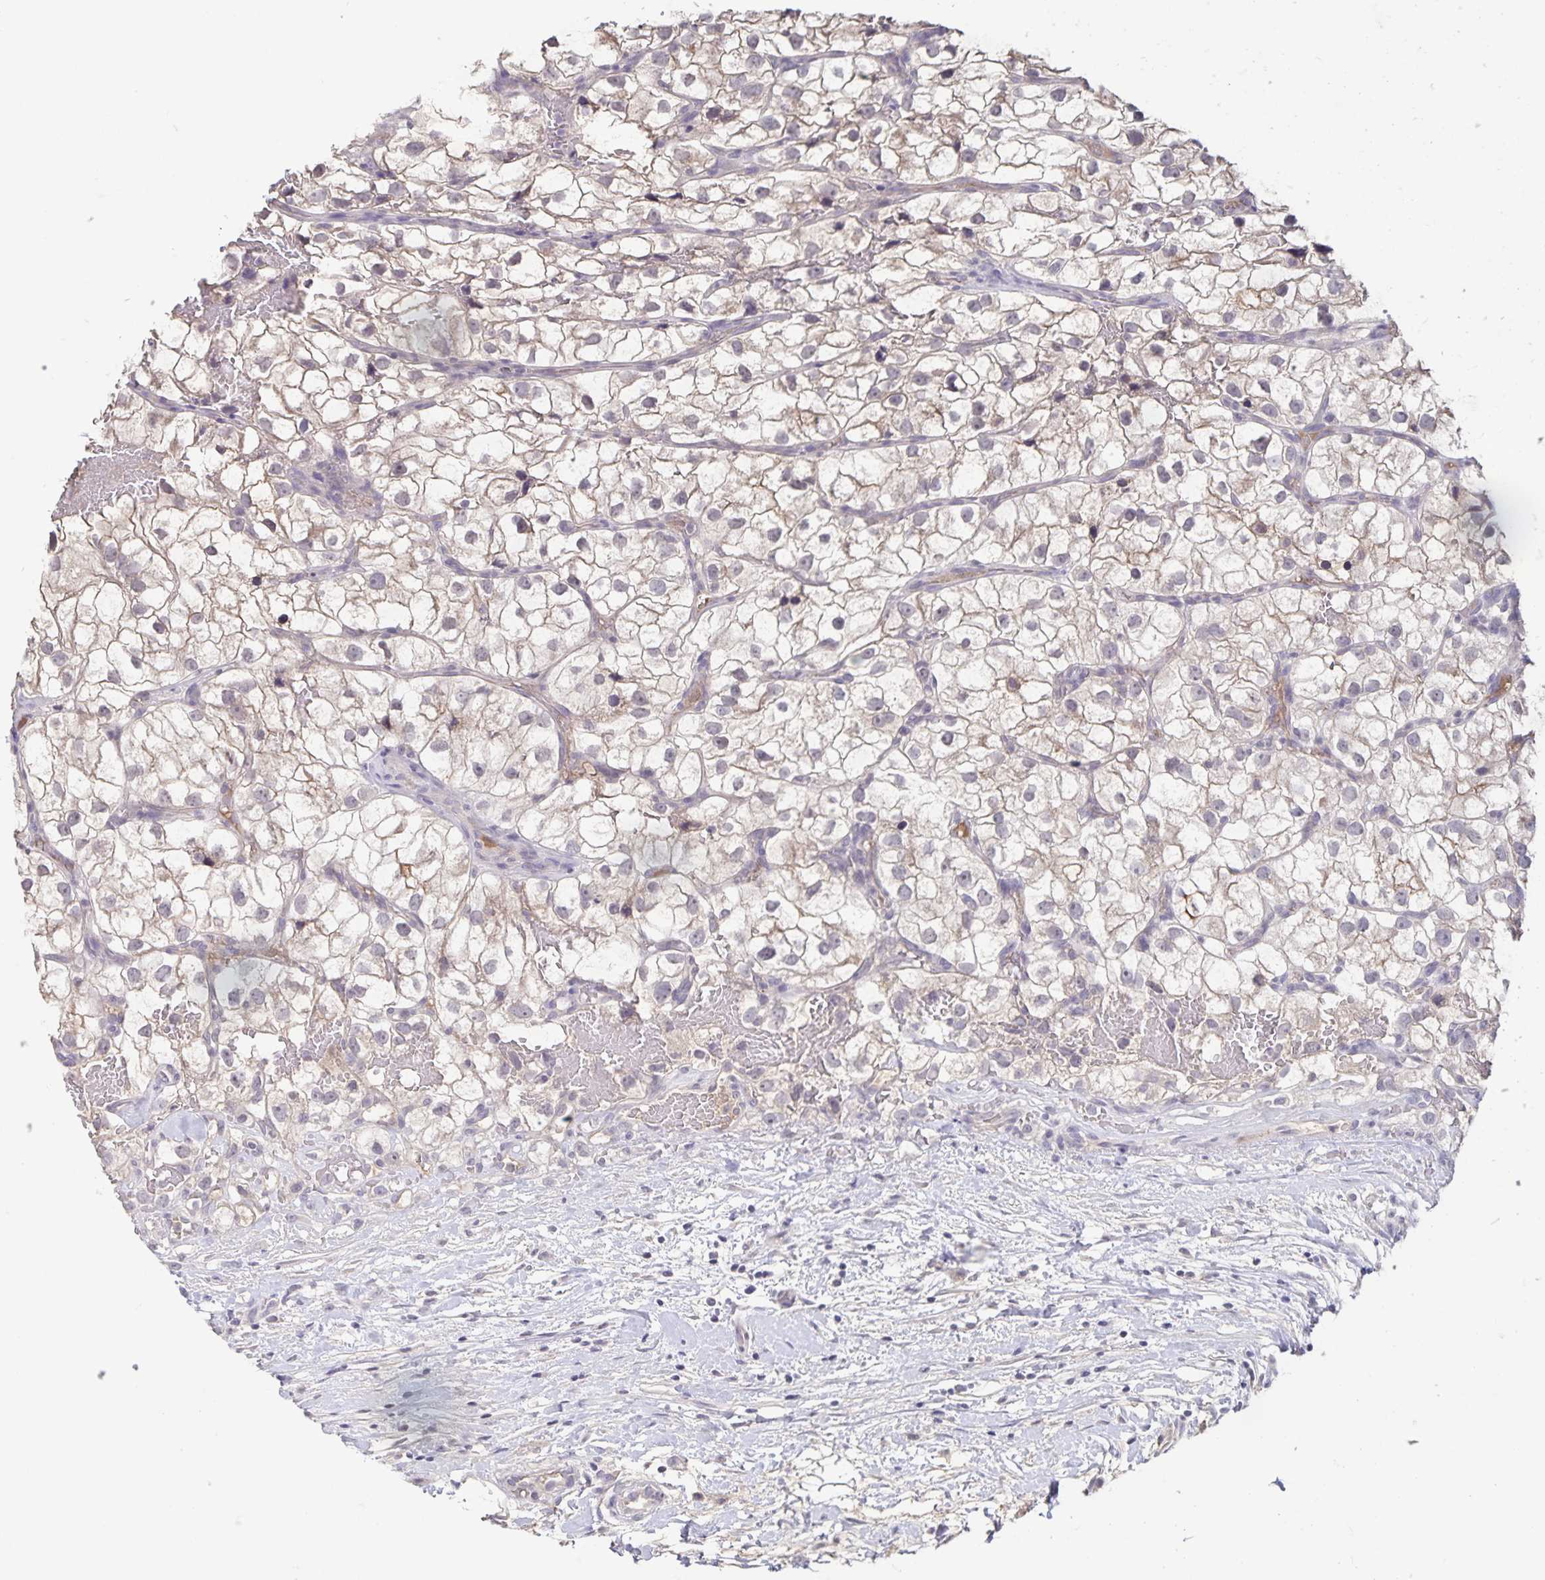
{"staining": {"intensity": "weak", "quantity": "25%-75%", "location": "cytoplasmic/membranous"}, "tissue": "renal cancer", "cell_type": "Tumor cells", "image_type": "cancer", "snomed": [{"axis": "morphology", "description": "Adenocarcinoma, NOS"}, {"axis": "topography", "description": "Kidney"}], "caption": "Immunohistochemistry (IHC) photomicrograph of human renal cancer (adenocarcinoma) stained for a protein (brown), which shows low levels of weak cytoplasmic/membranous staining in approximately 25%-75% of tumor cells.", "gene": "INSL5", "patient": {"sex": "male", "age": 59}}